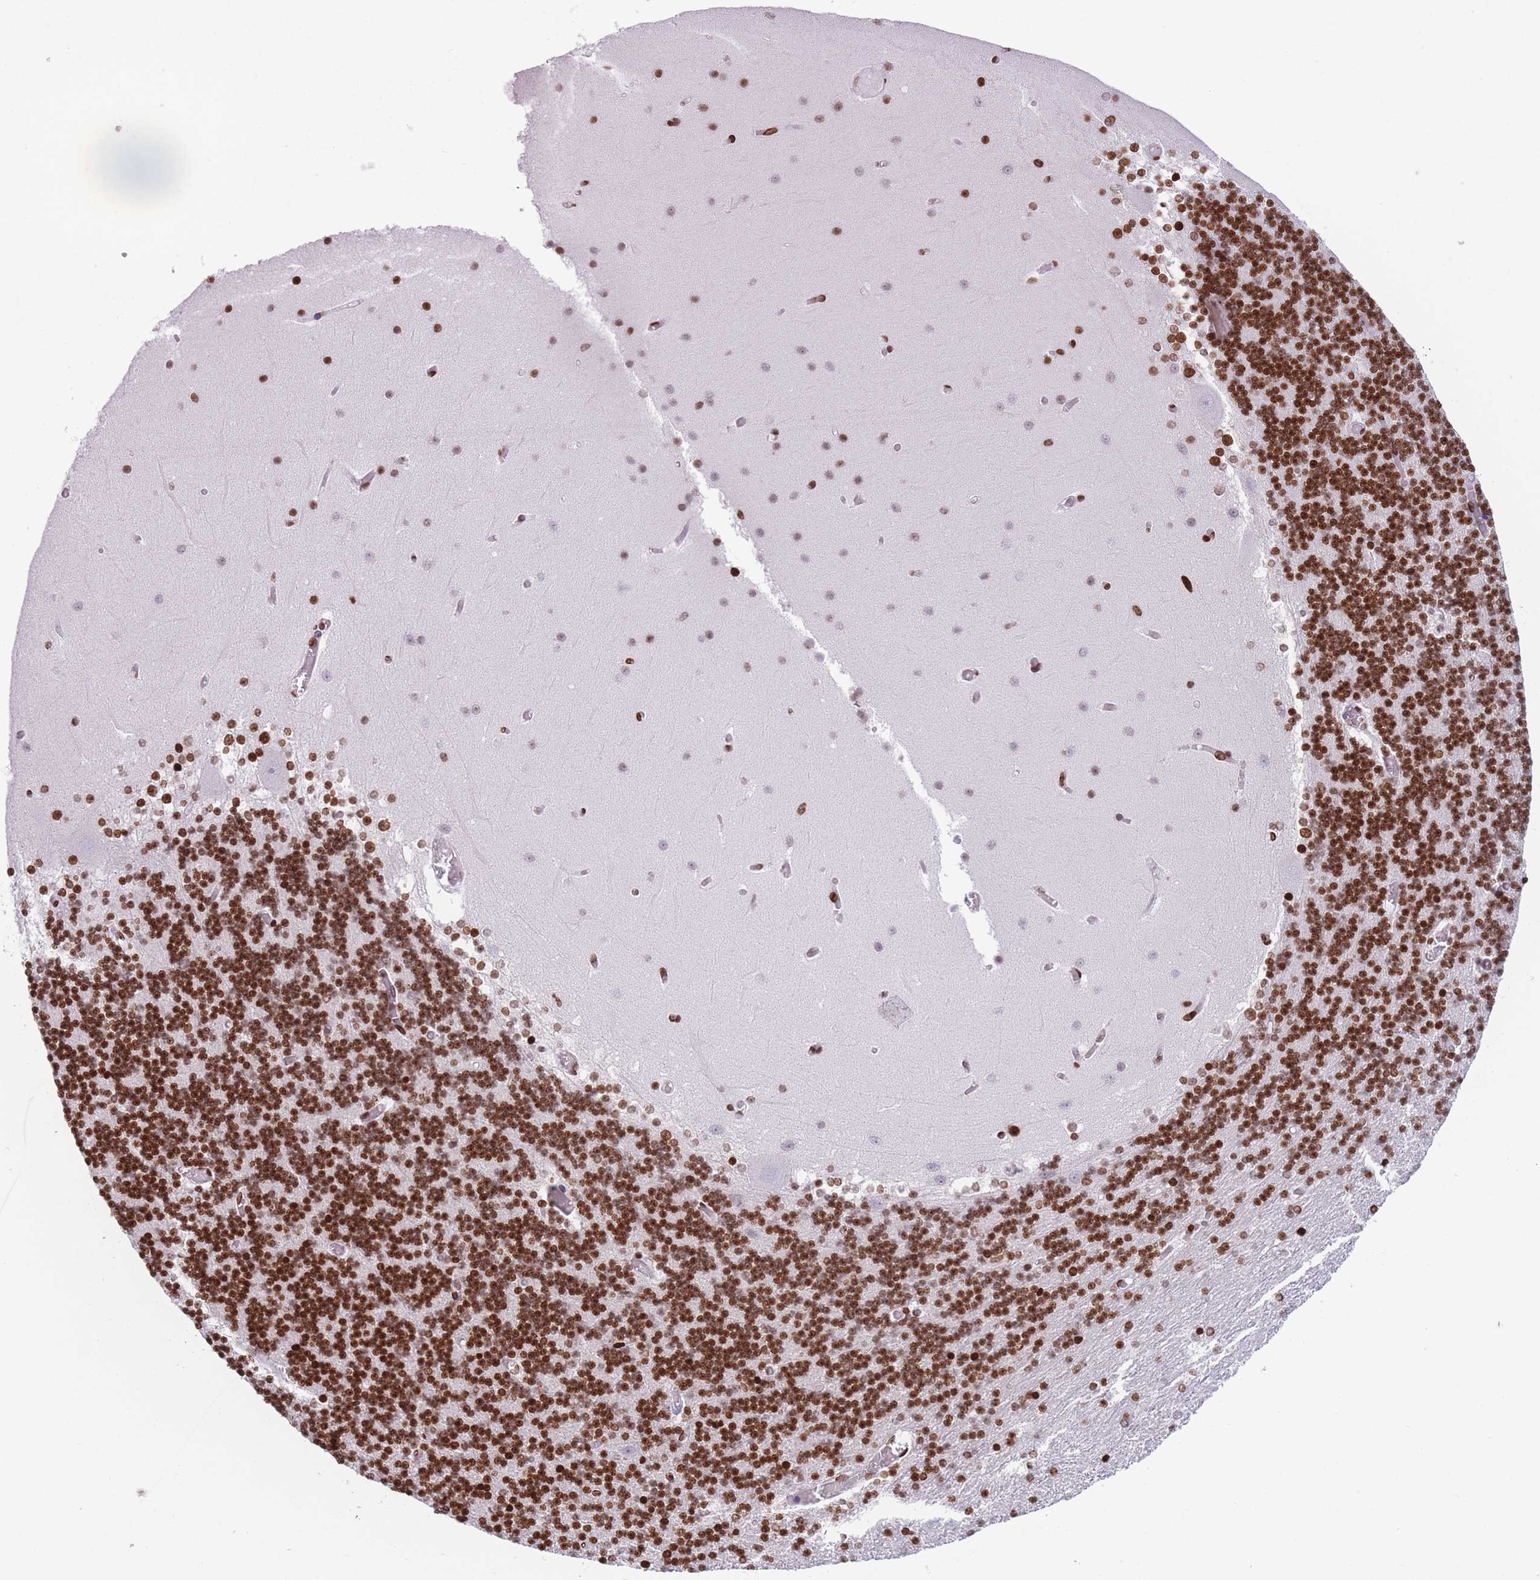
{"staining": {"intensity": "strong", "quantity": ">75%", "location": "nuclear"}, "tissue": "cerebellum", "cell_type": "Cells in granular layer", "image_type": "normal", "snomed": [{"axis": "morphology", "description": "Normal tissue, NOS"}, {"axis": "topography", "description": "Cerebellum"}], "caption": "A micrograph of cerebellum stained for a protein displays strong nuclear brown staining in cells in granular layer. (brown staining indicates protein expression, while blue staining denotes nuclei).", "gene": "AK9", "patient": {"sex": "female", "age": 28}}